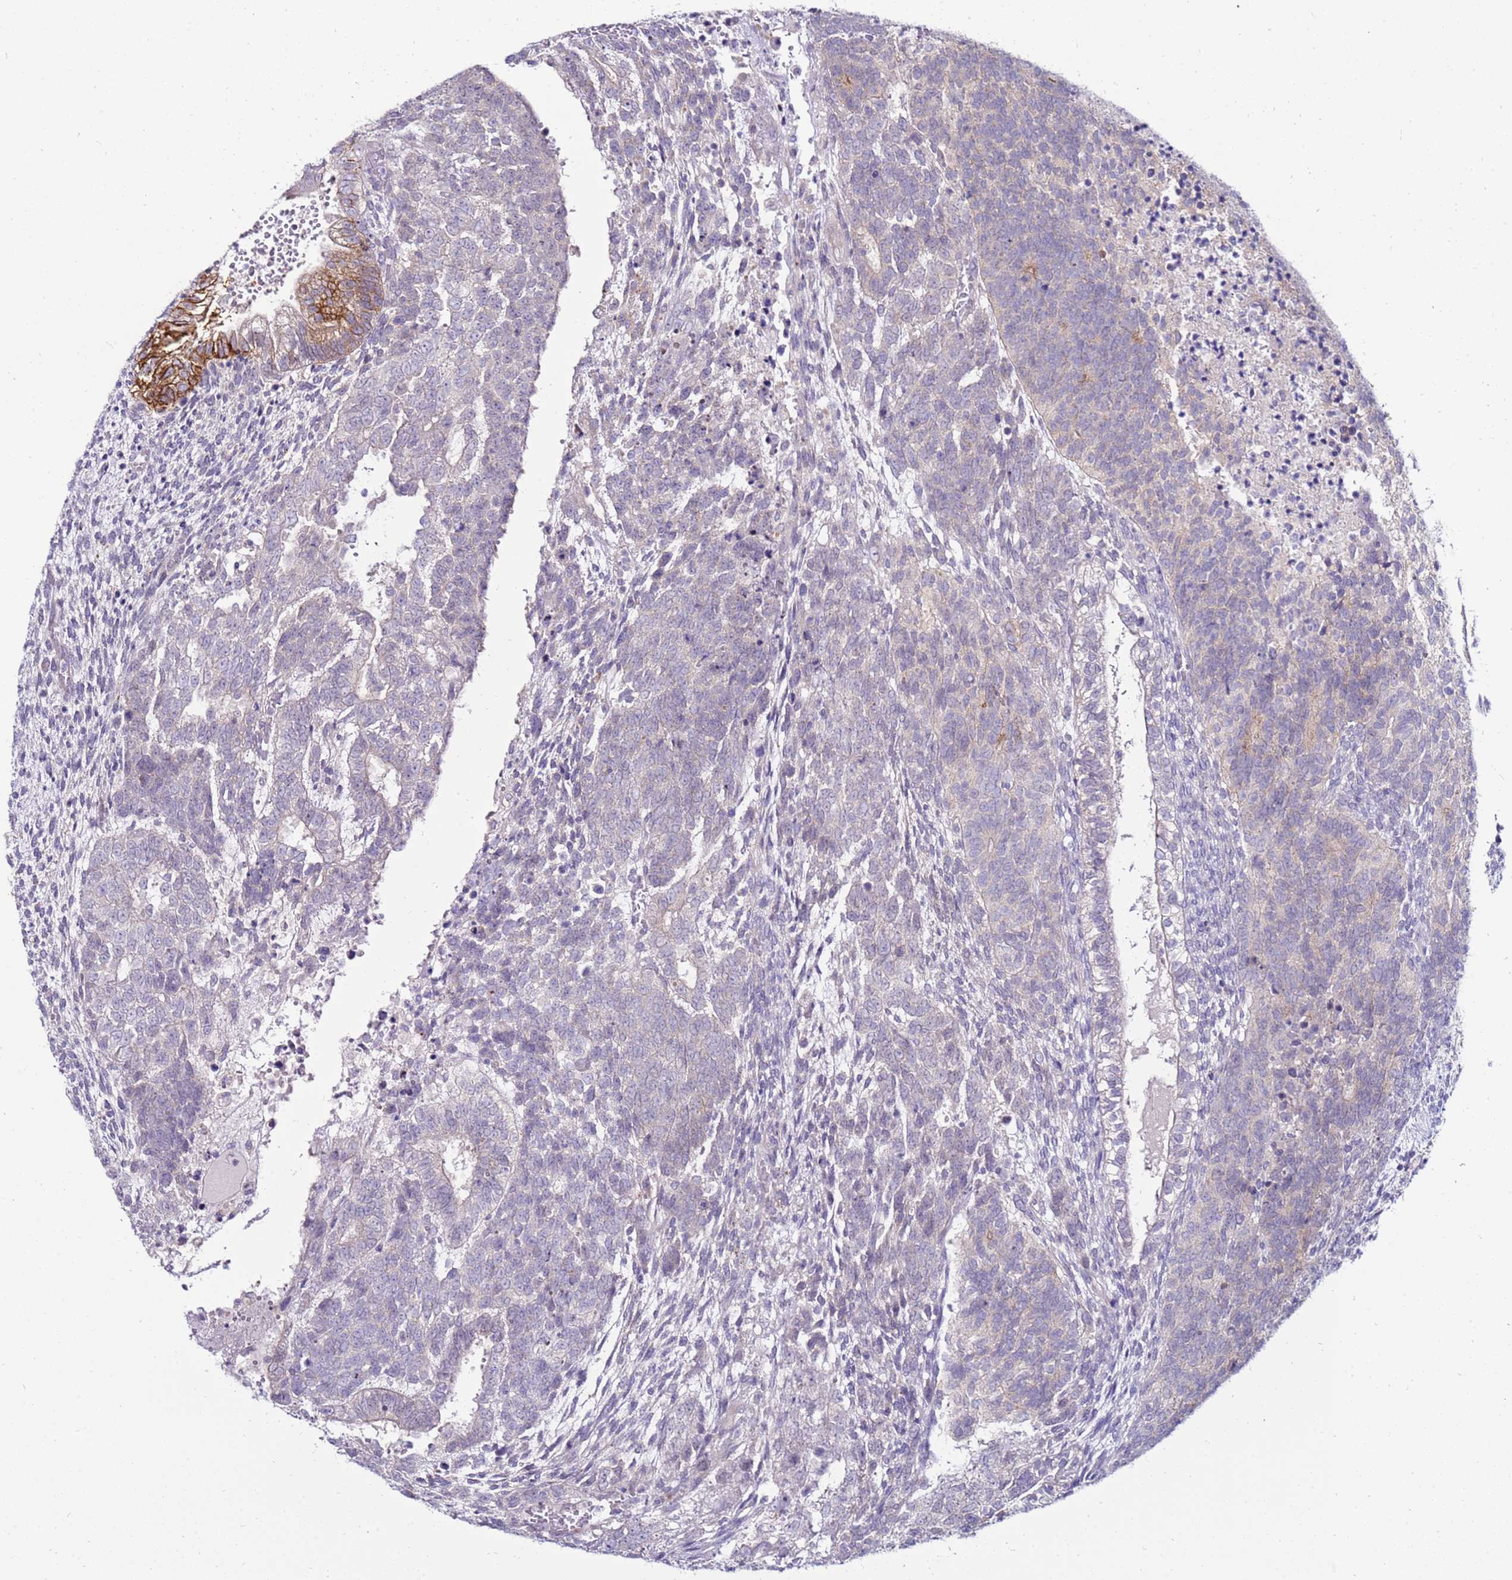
{"staining": {"intensity": "negative", "quantity": "none", "location": "none"}, "tissue": "testis cancer", "cell_type": "Tumor cells", "image_type": "cancer", "snomed": [{"axis": "morphology", "description": "Carcinoma, Embryonal, NOS"}, {"axis": "topography", "description": "Testis"}], "caption": "This is an immunohistochemistry photomicrograph of embryonal carcinoma (testis). There is no positivity in tumor cells.", "gene": "GPN3", "patient": {"sex": "male", "age": 23}}